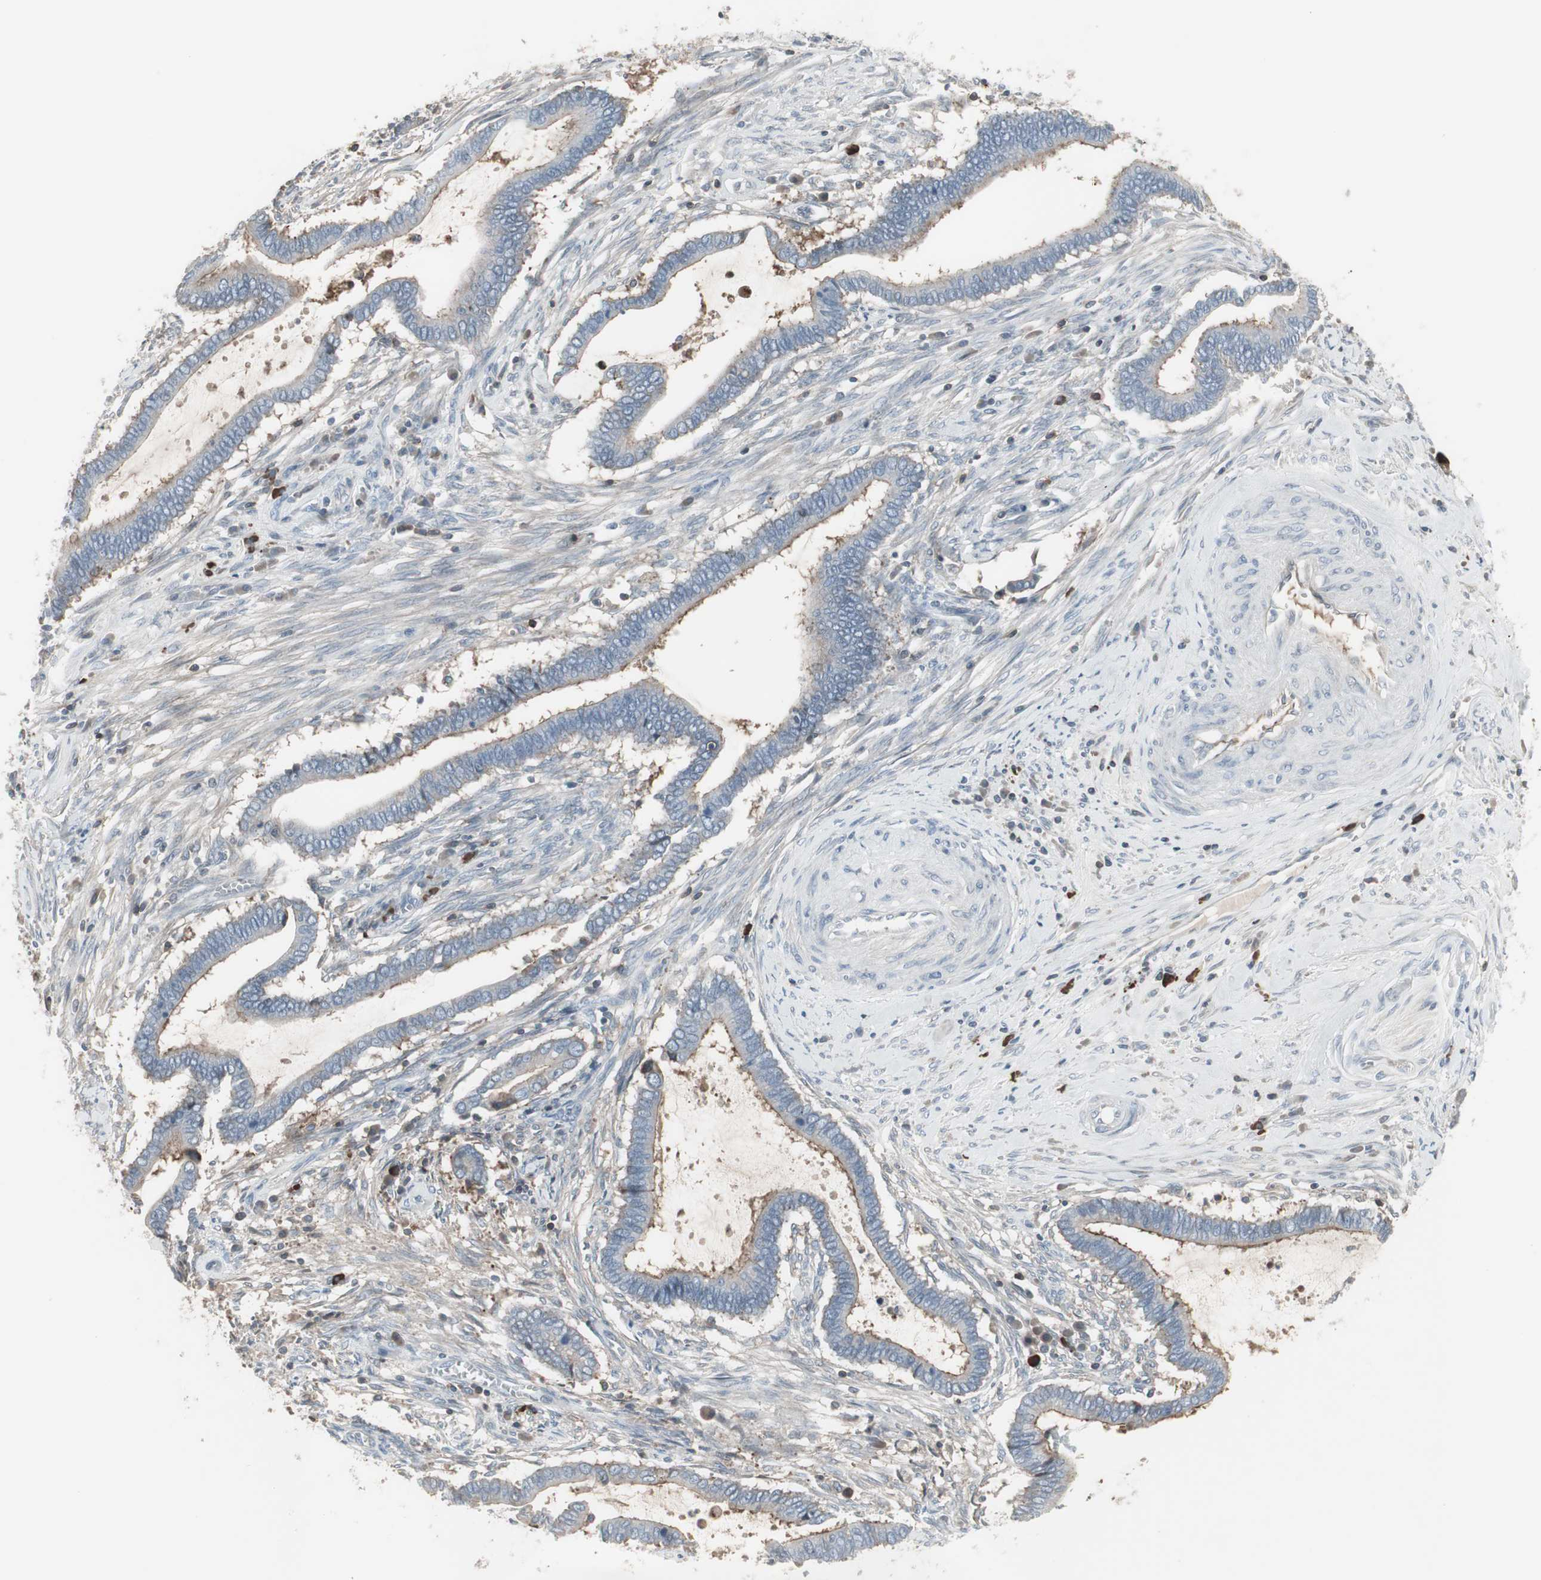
{"staining": {"intensity": "weak", "quantity": "<25%", "location": "cytoplasmic/membranous"}, "tissue": "cervical cancer", "cell_type": "Tumor cells", "image_type": "cancer", "snomed": [{"axis": "morphology", "description": "Adenocarcinoma, NOS"}, {"axis": "topography", "description": "Cervix"}], "caption": "Adenocarcinoma (cervical) was stained to show a protein in brown. There is no significant staining in tumor cells.", "gene": "ZSCAN32", "patient": {"sex": "female", "age": 44}}